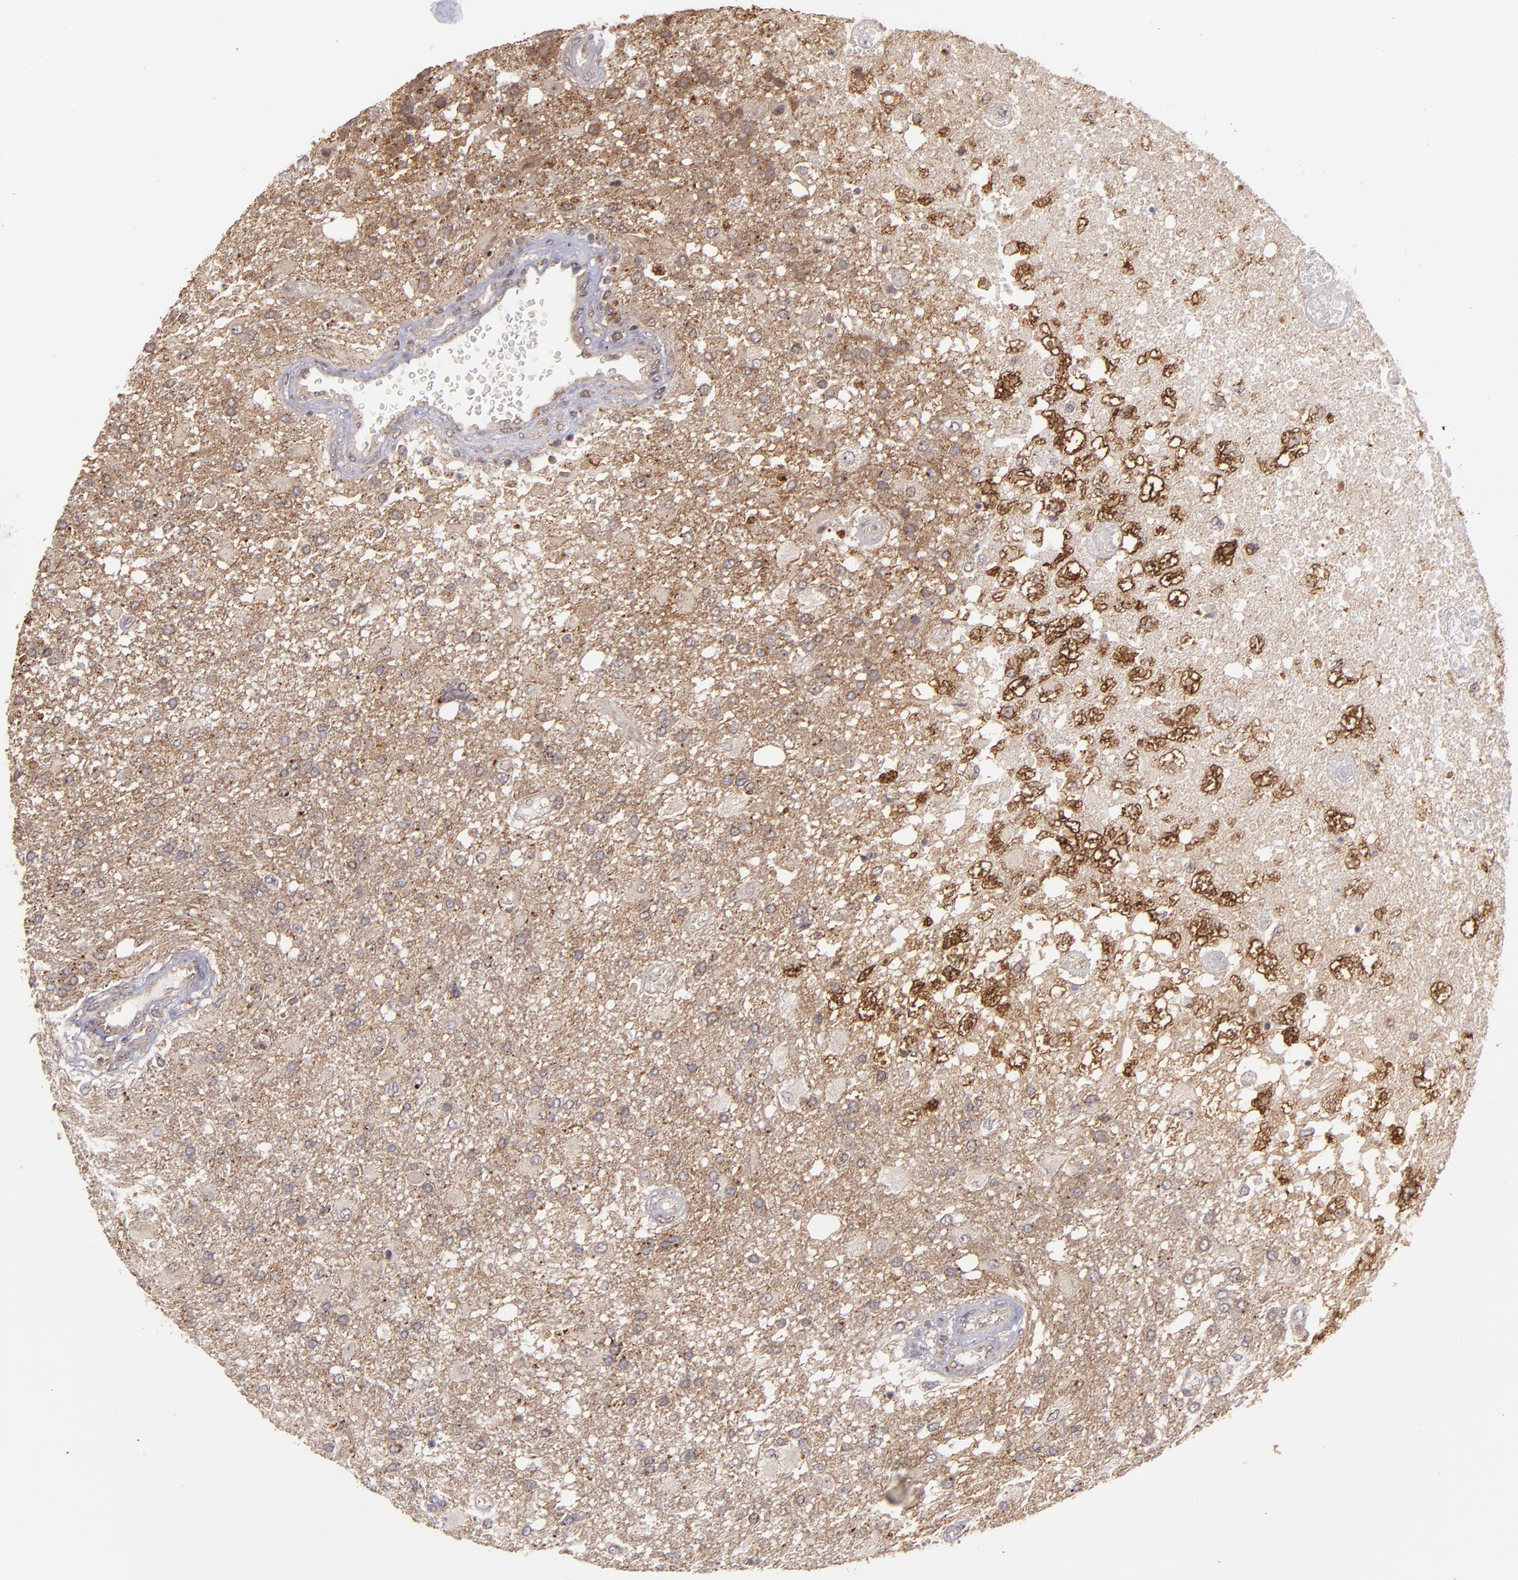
{"staining": {"intensity": "moderate", "quantity": "<25%", "location": "cytoplasmic/membranous"}, "tissue": "glioma", "cell_type": "Tumor cells", "image_type": "cancer", "snomed": [{"axis": "morphology", "description": "Glioma, malignant, High grade"}, {"axis": "topography", "description": "Cerebral cortex"}], "caption": "Malignant glioma (high-grade) tissue displays moderate cytoplasmic/membranous positivity in about <25% of tumor cells", "gene": "ZFYVE1", "patient": {"sex": "male", "age": 79}}